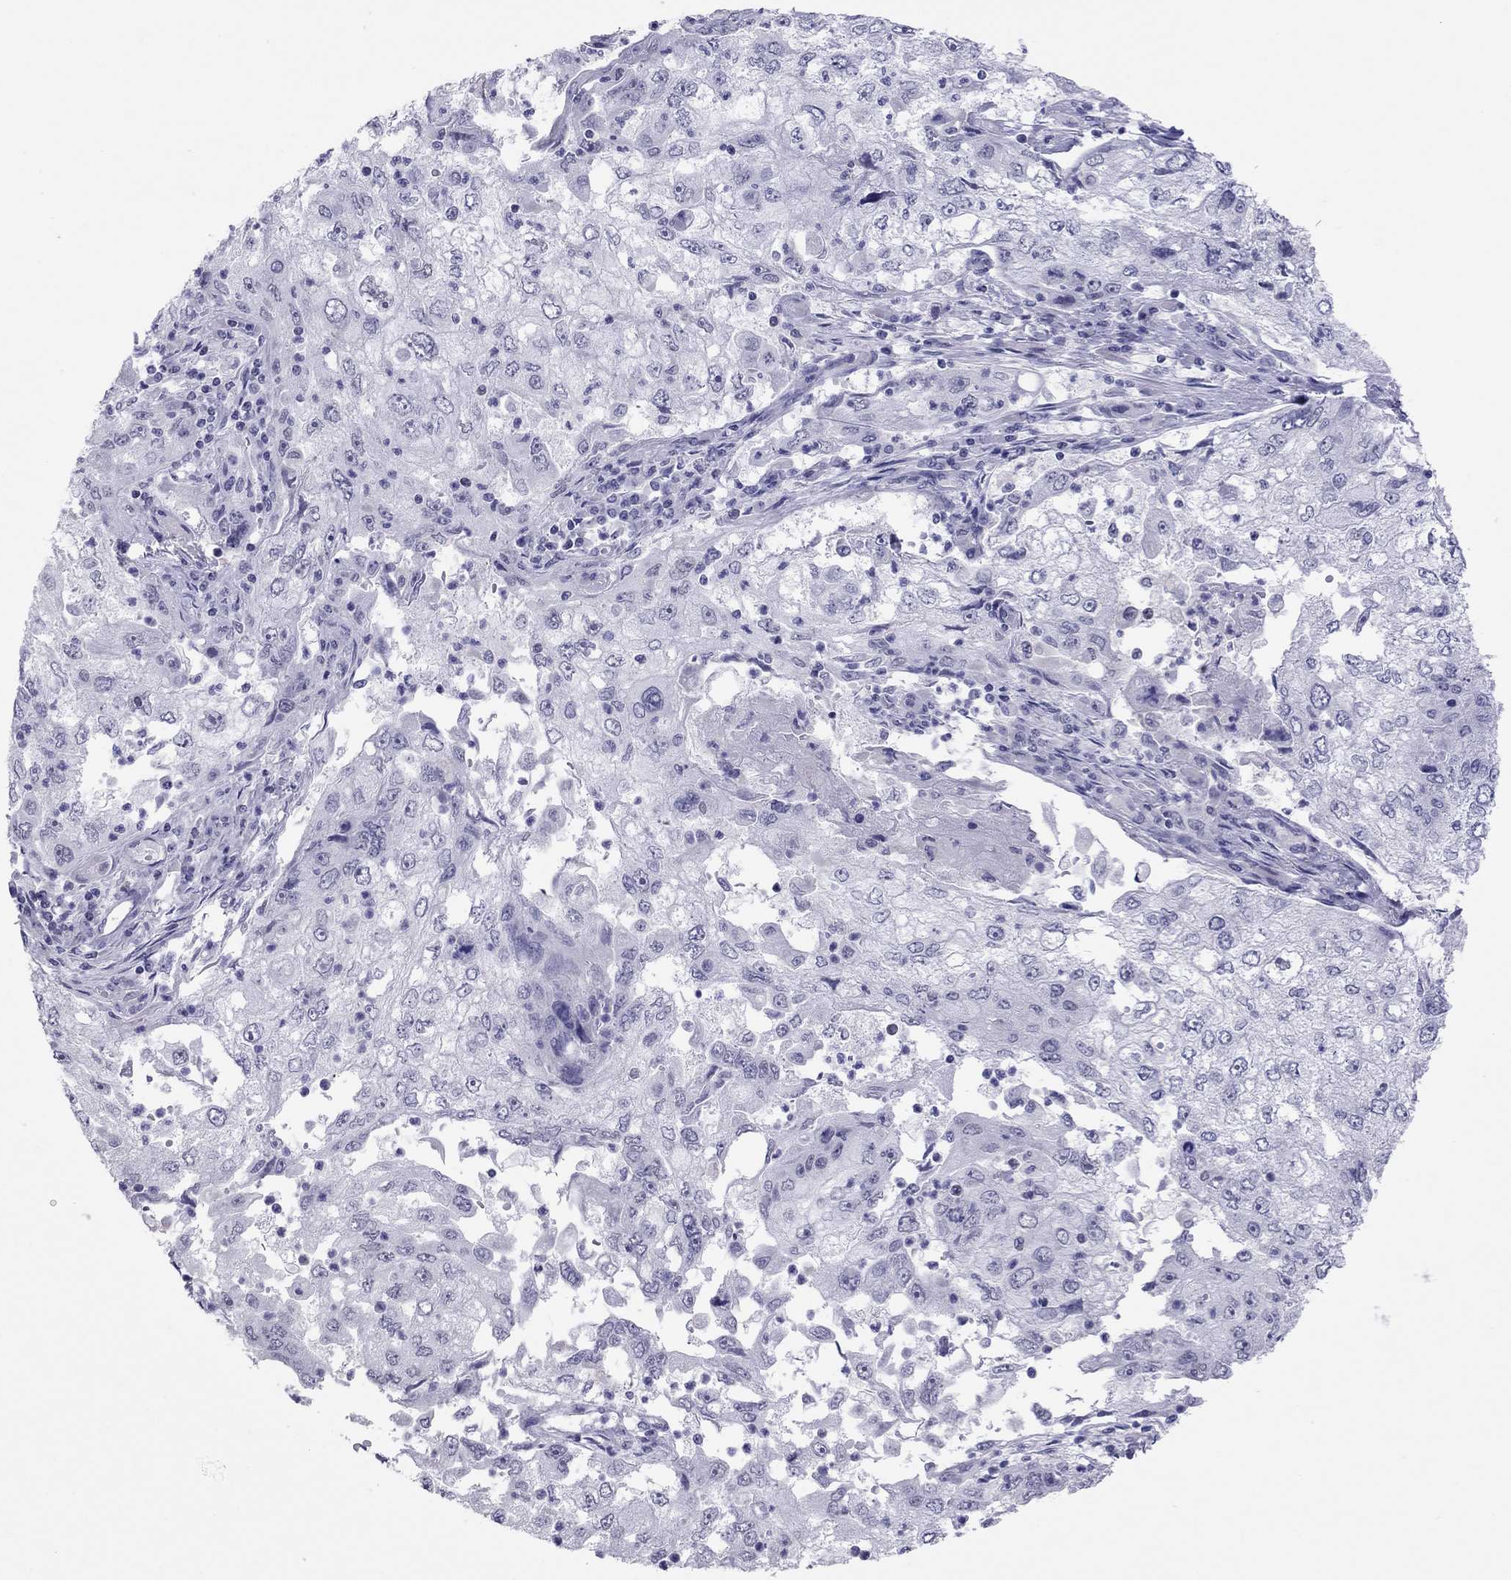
{"staining": {"intensity": "negative", "quantity": "none", "location": "none"}, "tissue": "cervical cancer", "cell_type": "Tumor cells", "image_type": "cancer", "snomed": [{"axis": "morphology", "description": "Squamous cell carcinoma, NOS"}, {"axis": "topography", "description": "Cervix"}], "caption": "DAB (3,3'-diaminobenzidine) immunohistochemical staining of cervical cancer exhibits no significant staining in tumor cells.", "gene": "JHY", "patient": {"sex": "female", "age": 36}}